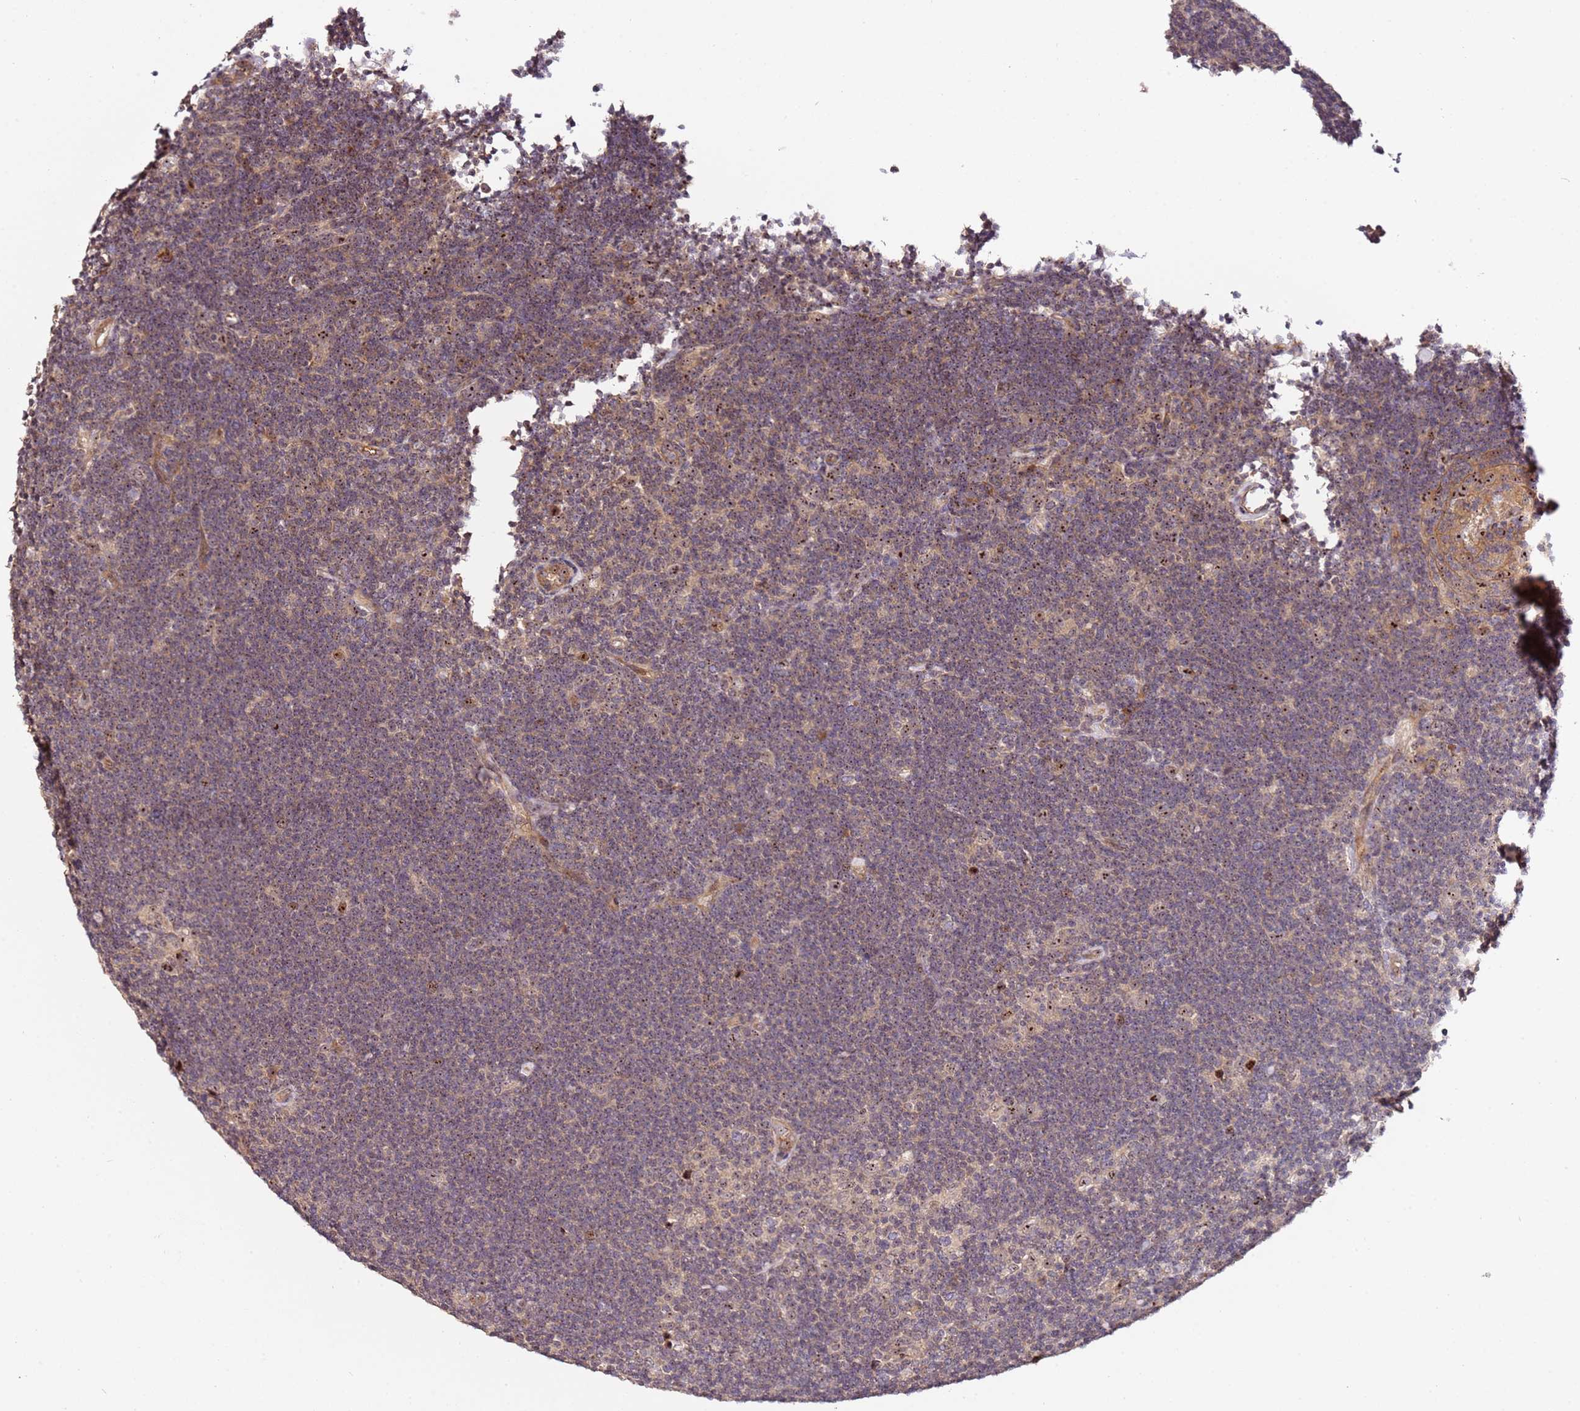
{"staining": {"intensity": "weak", "quantity": ">75%", "location": "nuclear"}, "tissue": "lymphoma", "cell_type": "Tumor cells", "image_type": "cancer", "snomed": [{"axis": "morphology", "description": "Hodgkin's disease, NOS"}, {"axis": "topography", "description": "Lymph node"}], "caption": "An image of human Hodgkin's disease stained for a protein reveals weak nuclear brown staining in tumor cells. (brown staining indicates protein expression, while blue staining denotes nuclei).", "gene": "DDX27", "patient": {"sex": "female", "age": 57}}